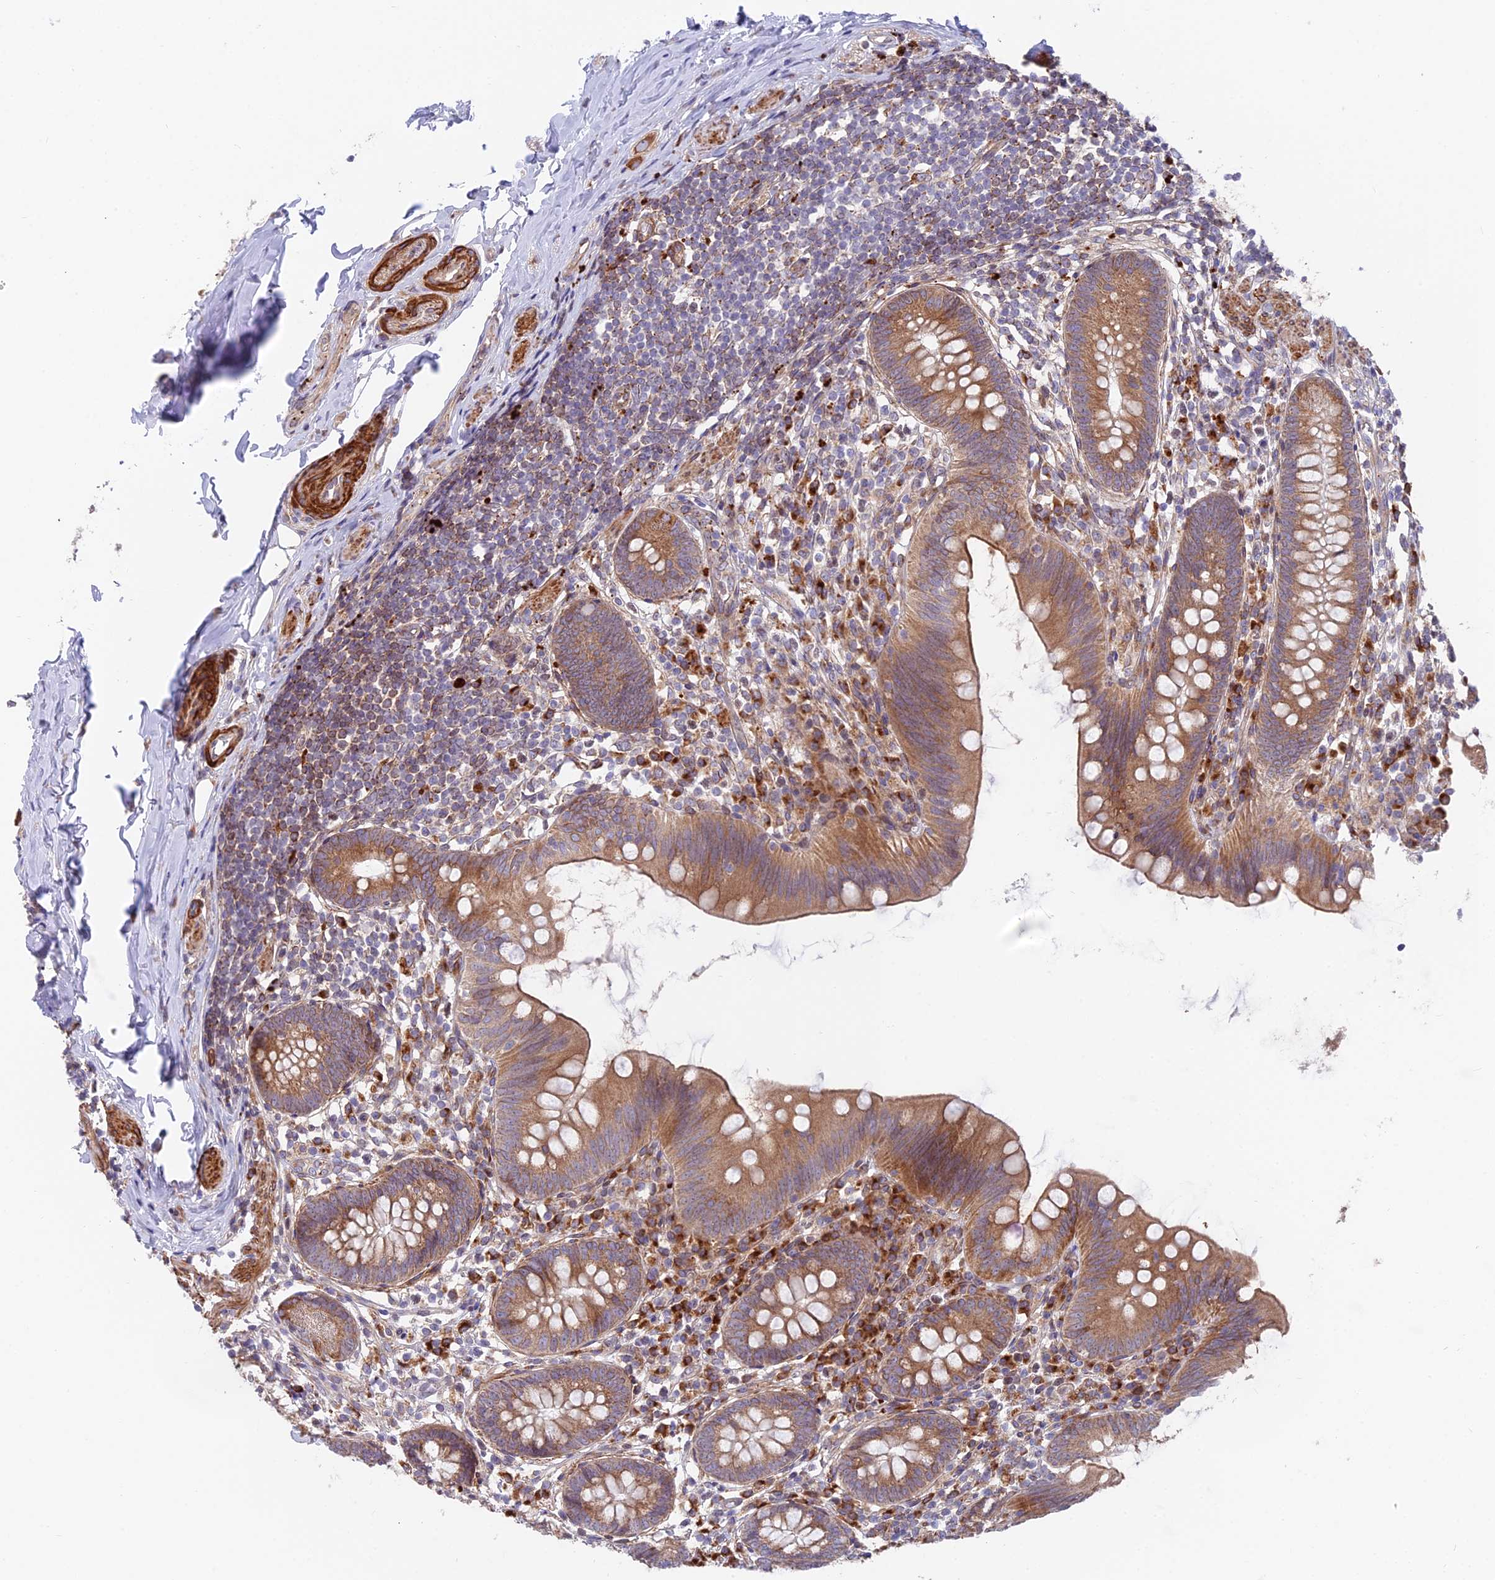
{"staining": {"intensity": "moderate", "quantity": ">75%", "location": "cytoplasmic/membranous"}, "tissue": "appendix", "cell_type": "Glandular cells", "image_type": "normal", "snomed": [{"axis": "morphology", "description": "Normal tissue, NOS"}, {"axis": "topography", "description": "Appendix"}], "caption": "Appendix stained for a protein demonstrates moderate cytoplasmic/membranous positivity in glandular cells. Immunohistochemistry stains the protein of interest in brown and the nuclei are stained blue.", "gene": "TBC1D20", "patient": {"sex": "female", "age": 62}}